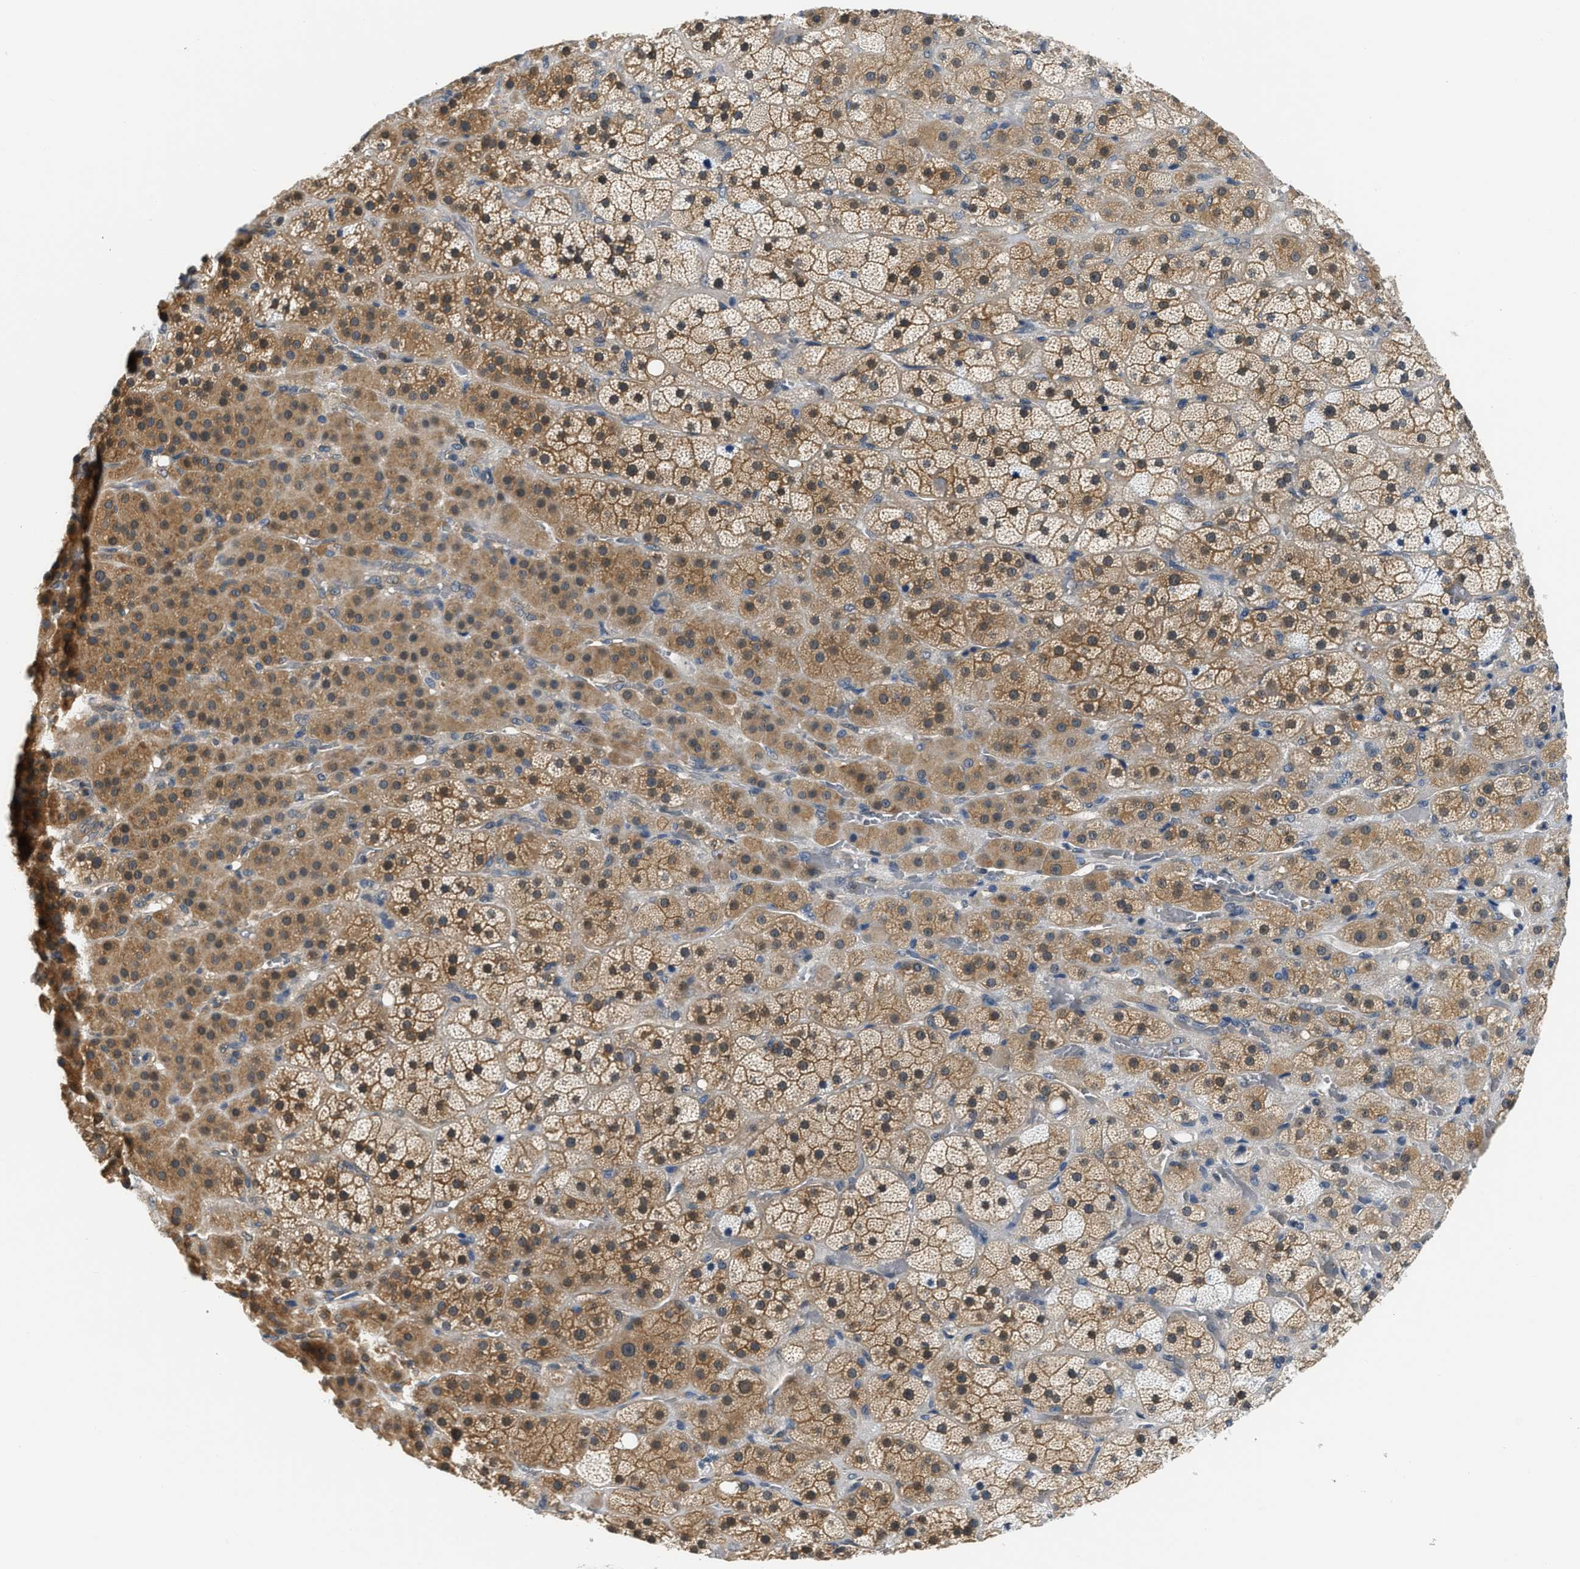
{"staining": {"intensity": "moderate", "quantity": ">75%", "location": "cytoplasmic/membranous,nuclear"}, "tissue": "adrenal gland", "cell_type": "Glandular cells", "image_type": "normal", "snomed": [{"axis": "morphology", "description": "Normal tissue, NOS"}, {"axis": "topography", "description": "Adrenal gland"}], "caption": "Brown immunohistochemical staining in normal adrenal gland reveals moderate cytoplasmic/membranous,nuclear positivity in approximately >75% of glandular cells. (DAB (3,3'-diaminobenzidine) = brown stain, brightfield microscopy at high magnification).", "gene": "EIF4EBP2", "patient": {"sex": "male", "age": 57}}